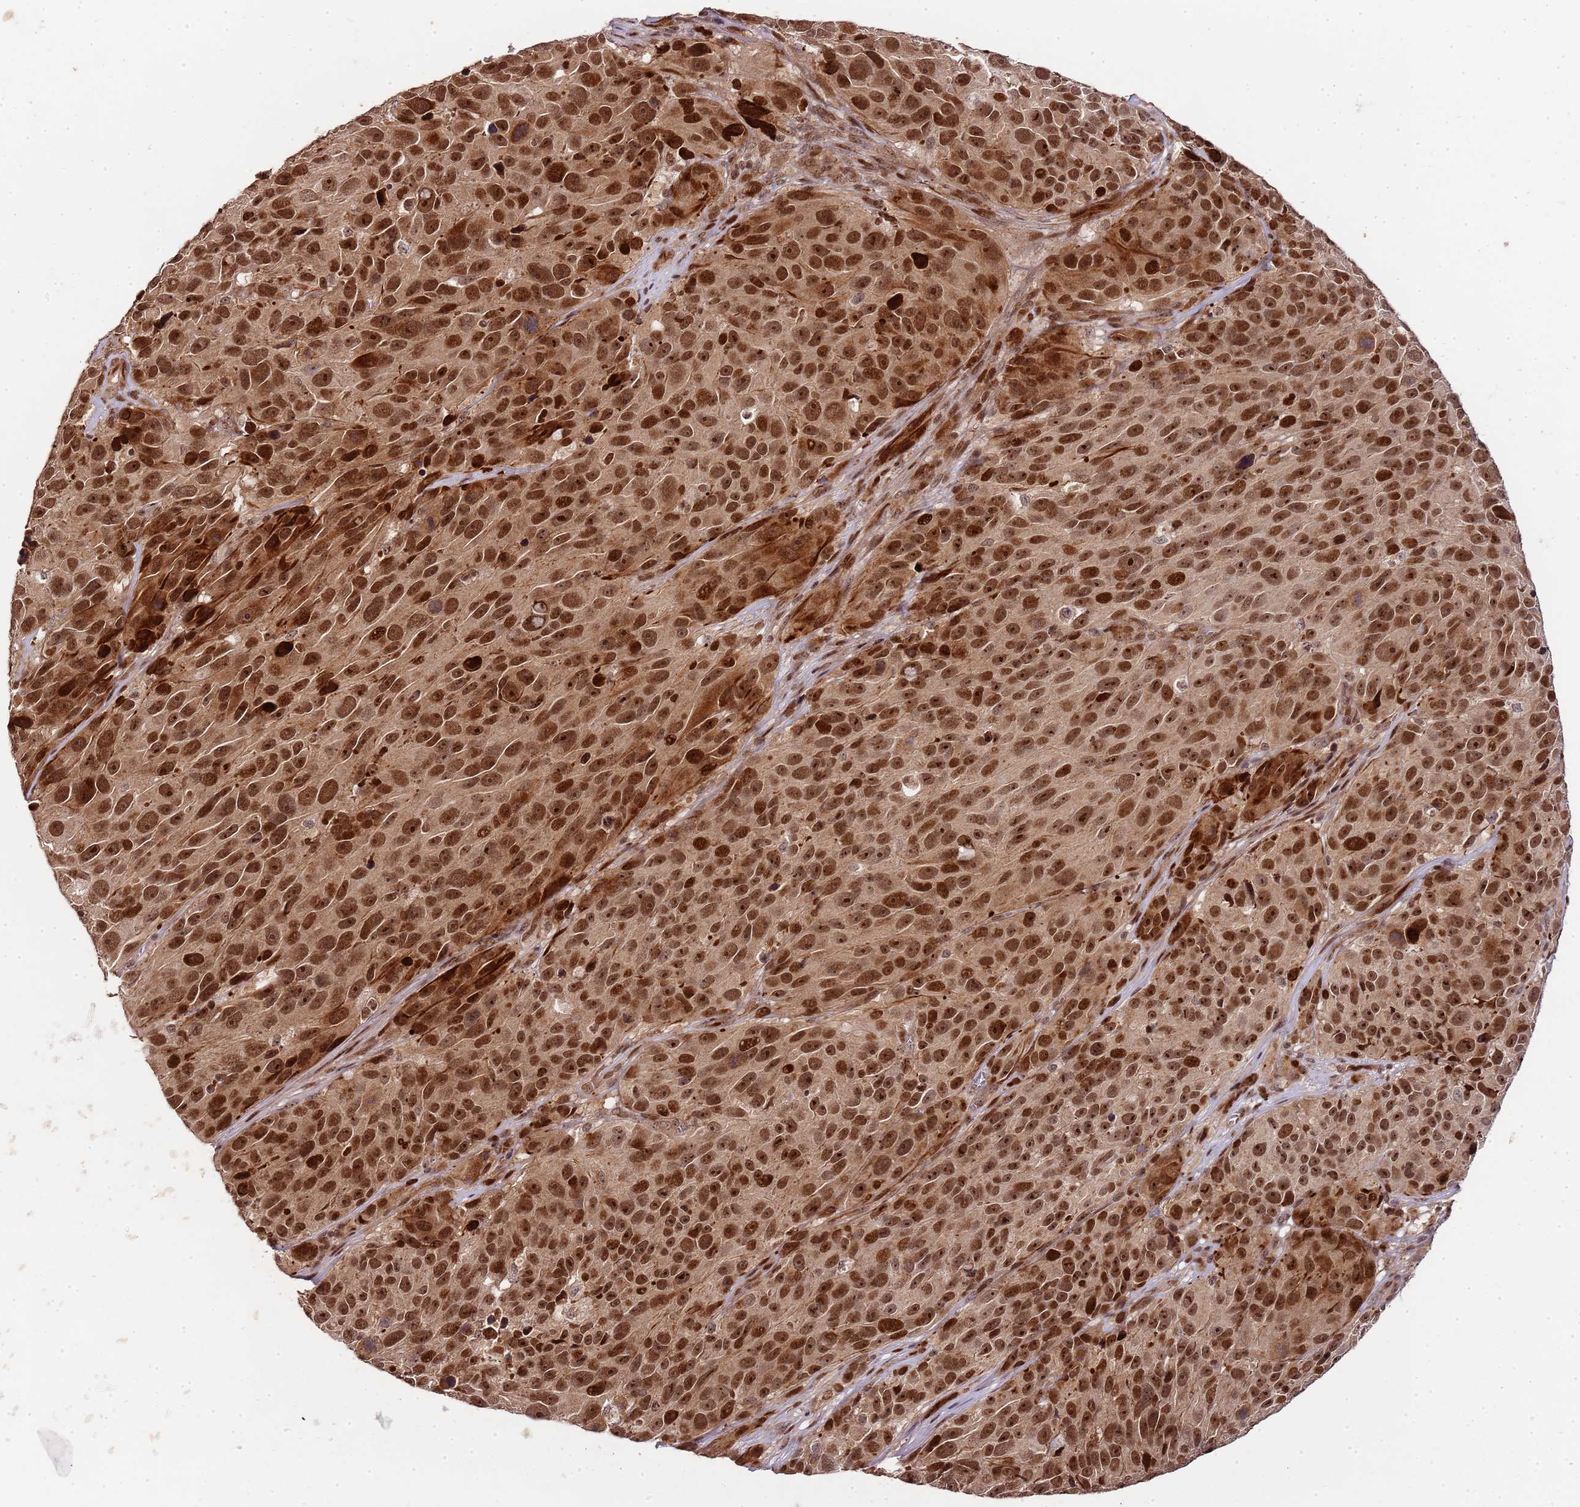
{"staining": {"intensity": "strong", "quantity": ">75%", "location": "nuclear"}, "tissue": "melanoma", "cell_type": "Tumor cells", "image_type": "cancer", "snomed": [{"axis": "morphology", "description": "Malignant melanoma, NOS"}, {"axis": "topography", "description": "Skin"}], "caption": "Brown immunohistochemical staining in human malignant melanoma demonstrates strong nuclear expression in approximately >75% of tumor cells.", "gene": "EDC3", "patient": {"sex": "male", "age": 84}}